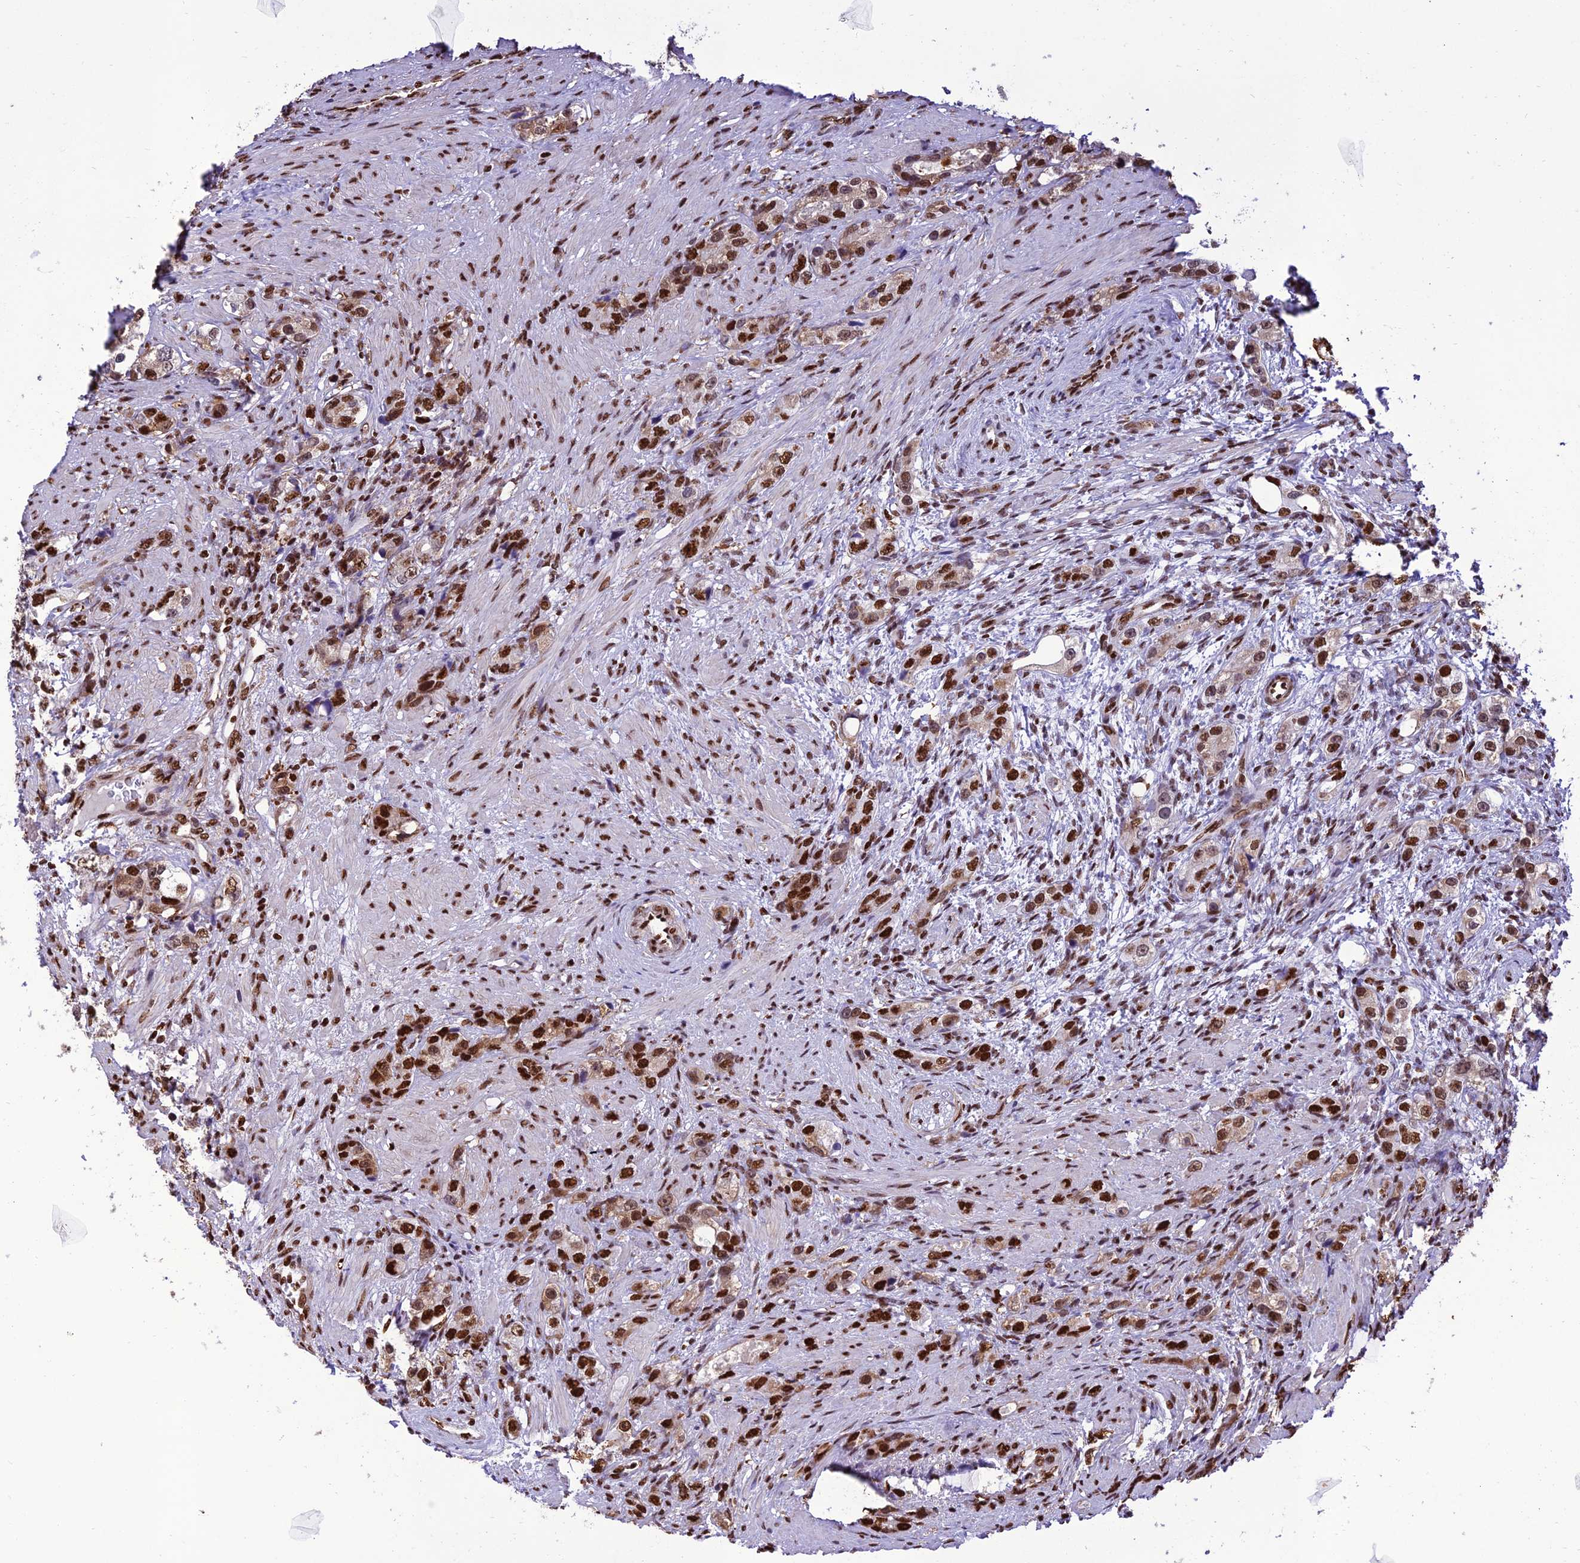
{"staining": {"intensity": "moderate", "quantity": ">75%", "location": "nuclear"}, "tissue": "prostate cancer", "cell_type": "Tumor cells", "image_type": "cancer", "snomed": [{"axis": "morphology", "description": "Adenocarcinoma, High grade"}, {"axis": "topography", "description": "Prostate"}], "caption": "An image of prostate high-grade adenocarcinoma stained for a protein displays moderate nuclear brown staining in tumor cells.", "gene": "INO80E", "patient": {"sex": "male", "age": 63}}